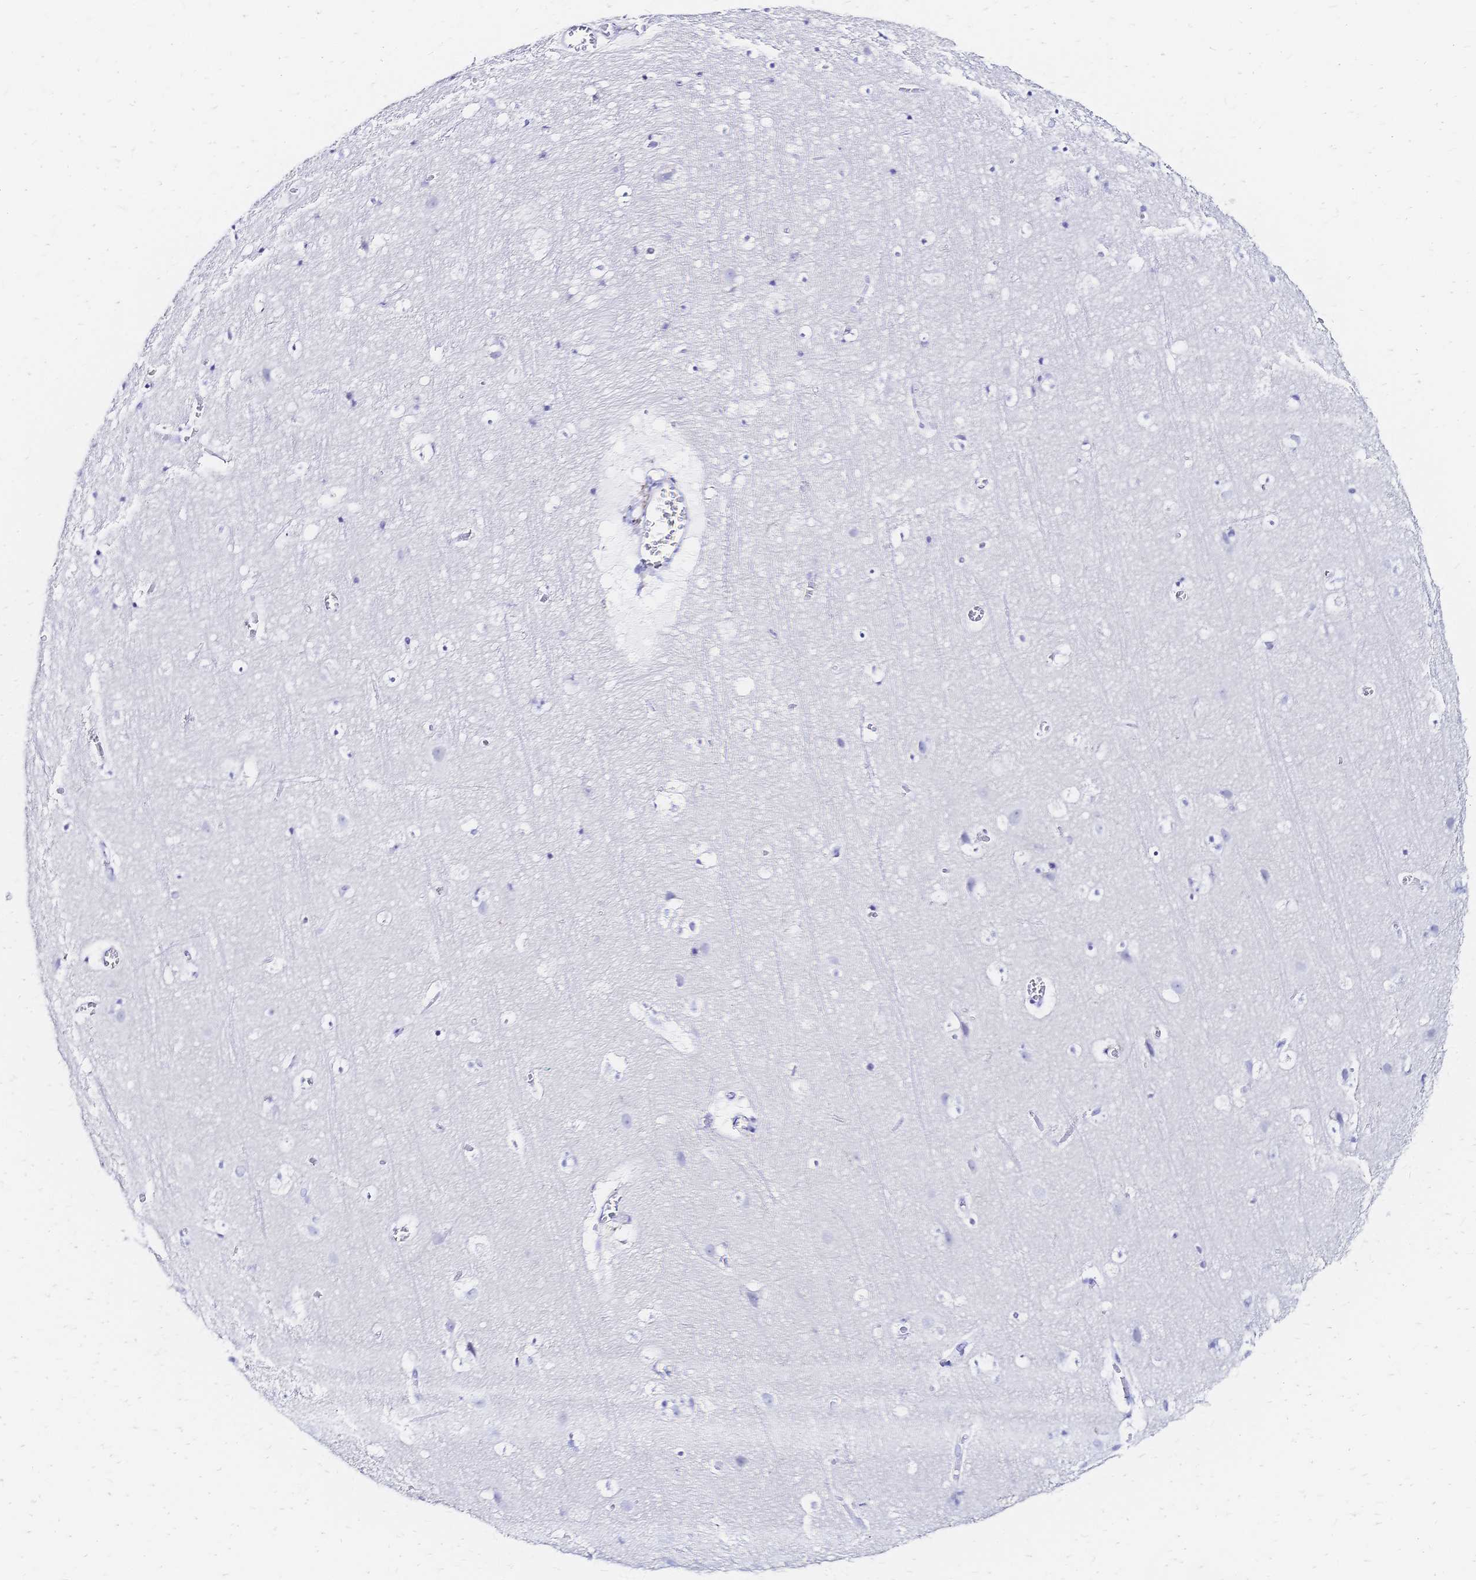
{"staining": {"intensity": "negative", "quantity": "none", "location": "none"}, "tissue": "cerebral cortex", "cell_type": "Endothelial cells", "image_type": "normal", "snomed": [{"axis": "morphology", "description": "Normal tissue, NOS"}, {"axis": "topography", "description": "Cerebral cortex"}], "caption": "Micrograph shows no protein staining in endothelial cells of normal cerebral cortex. (DAB immunohistochemistry (IHC), high magnification).", "gene": "SLC5A1", "patient": {"sex": "female", "age": 42}}